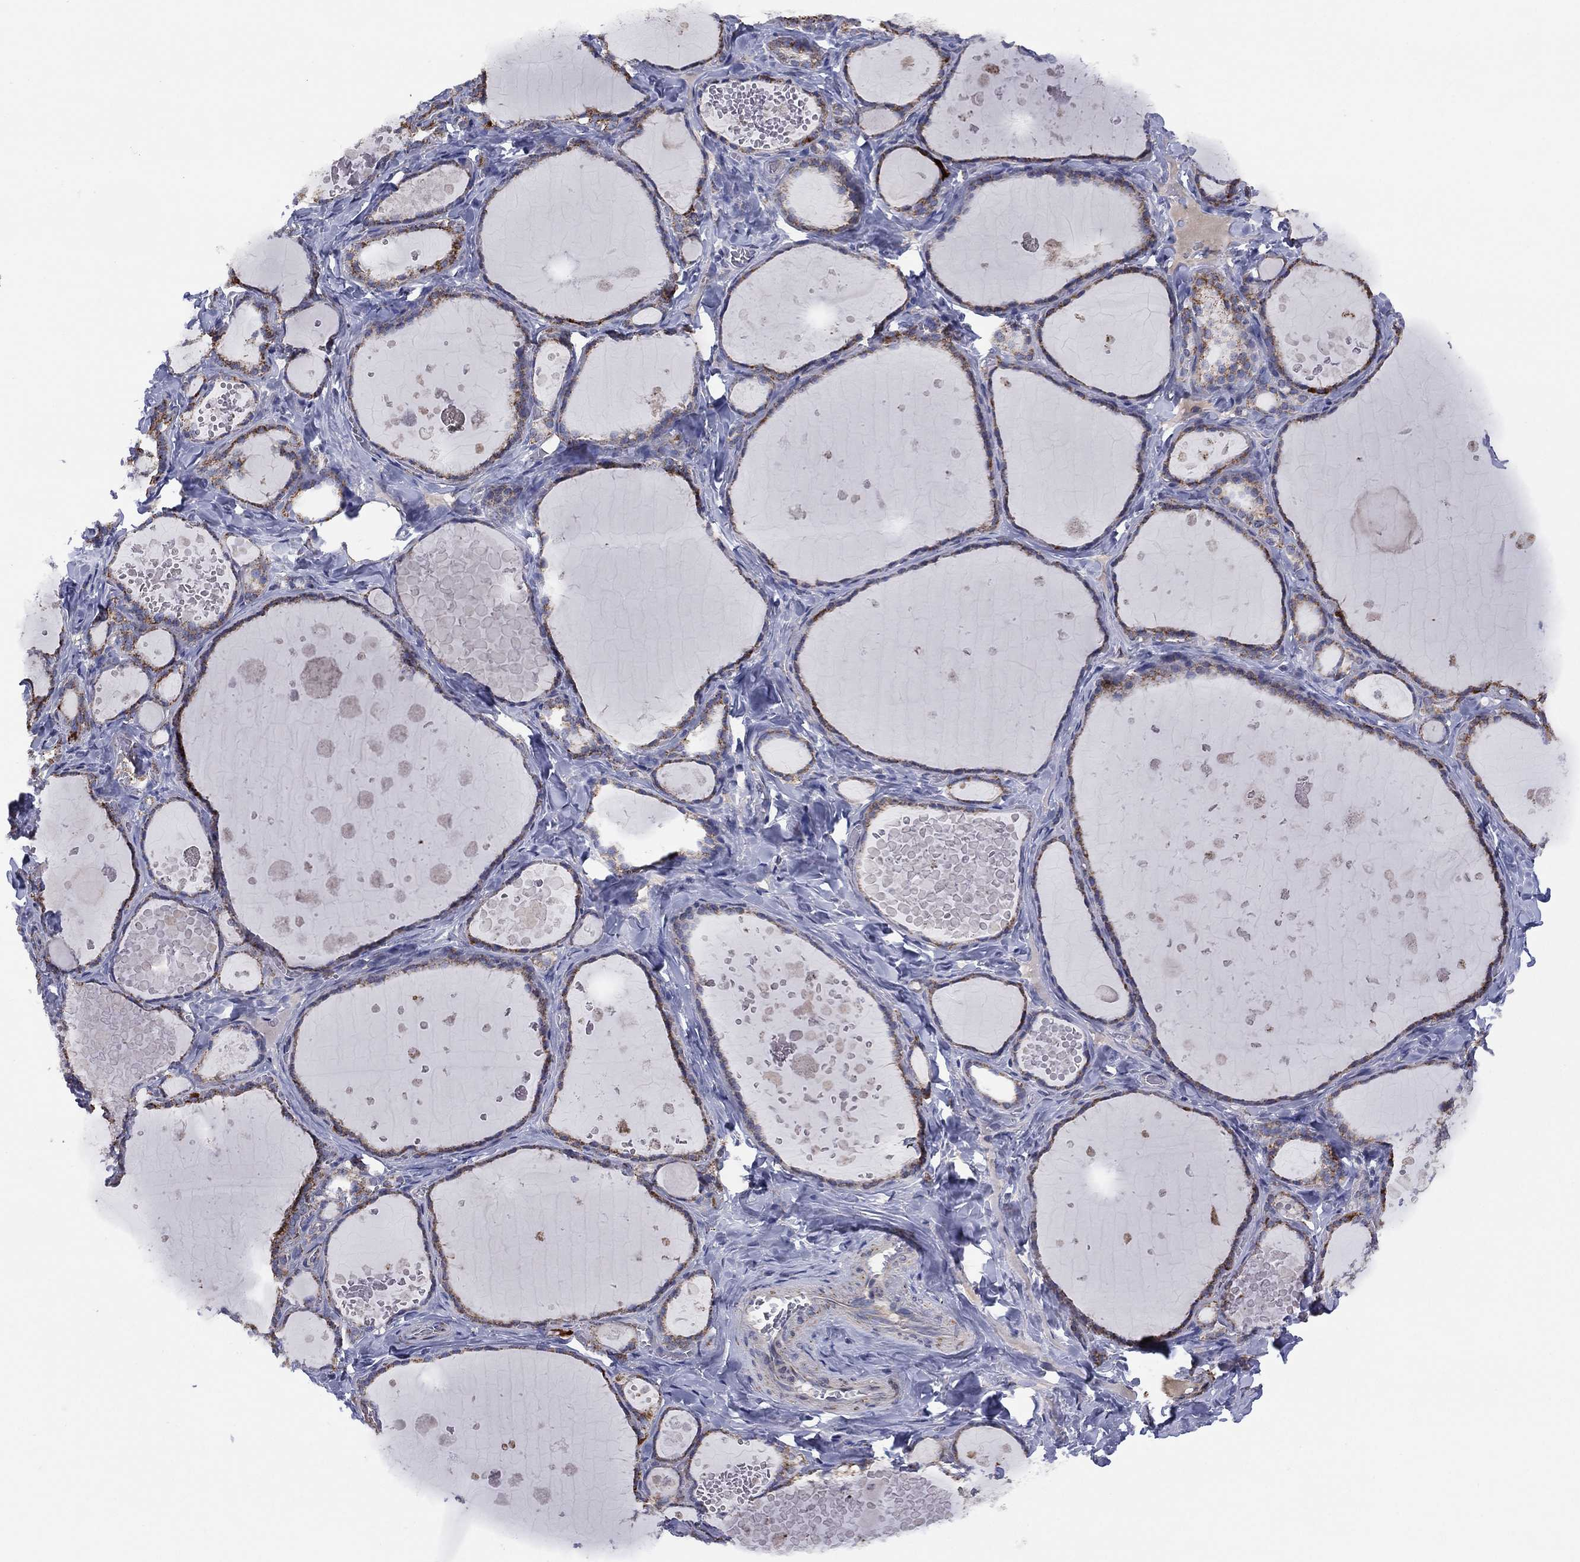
{"staining": {"intensity": "moderate", "quantity": "25%-75%", "location": "cytoplasmic/membranous"}, "tissue": "thyroid gland", "cell_type": "Glandular cells", "image_type": "normal", "snomed": [{"axis": "morphology", "description": "Normal tissue, NOS"}, {"axis": "topography", "description": "Thyroid gland"}], "caption": "Immunohistochemistry (IHC) image of benign thyroid gland: thyroid gland stained using immunohistochemistry (IHC) shows medium levels of moderate protein expression localized specifically in the cytoplasmic/membranous of glandular cells, appearing as a cytoplasmic/membranous brown color.", "gene": "PPP2R5A", "patient": {"sex": "female", "age": 56}}